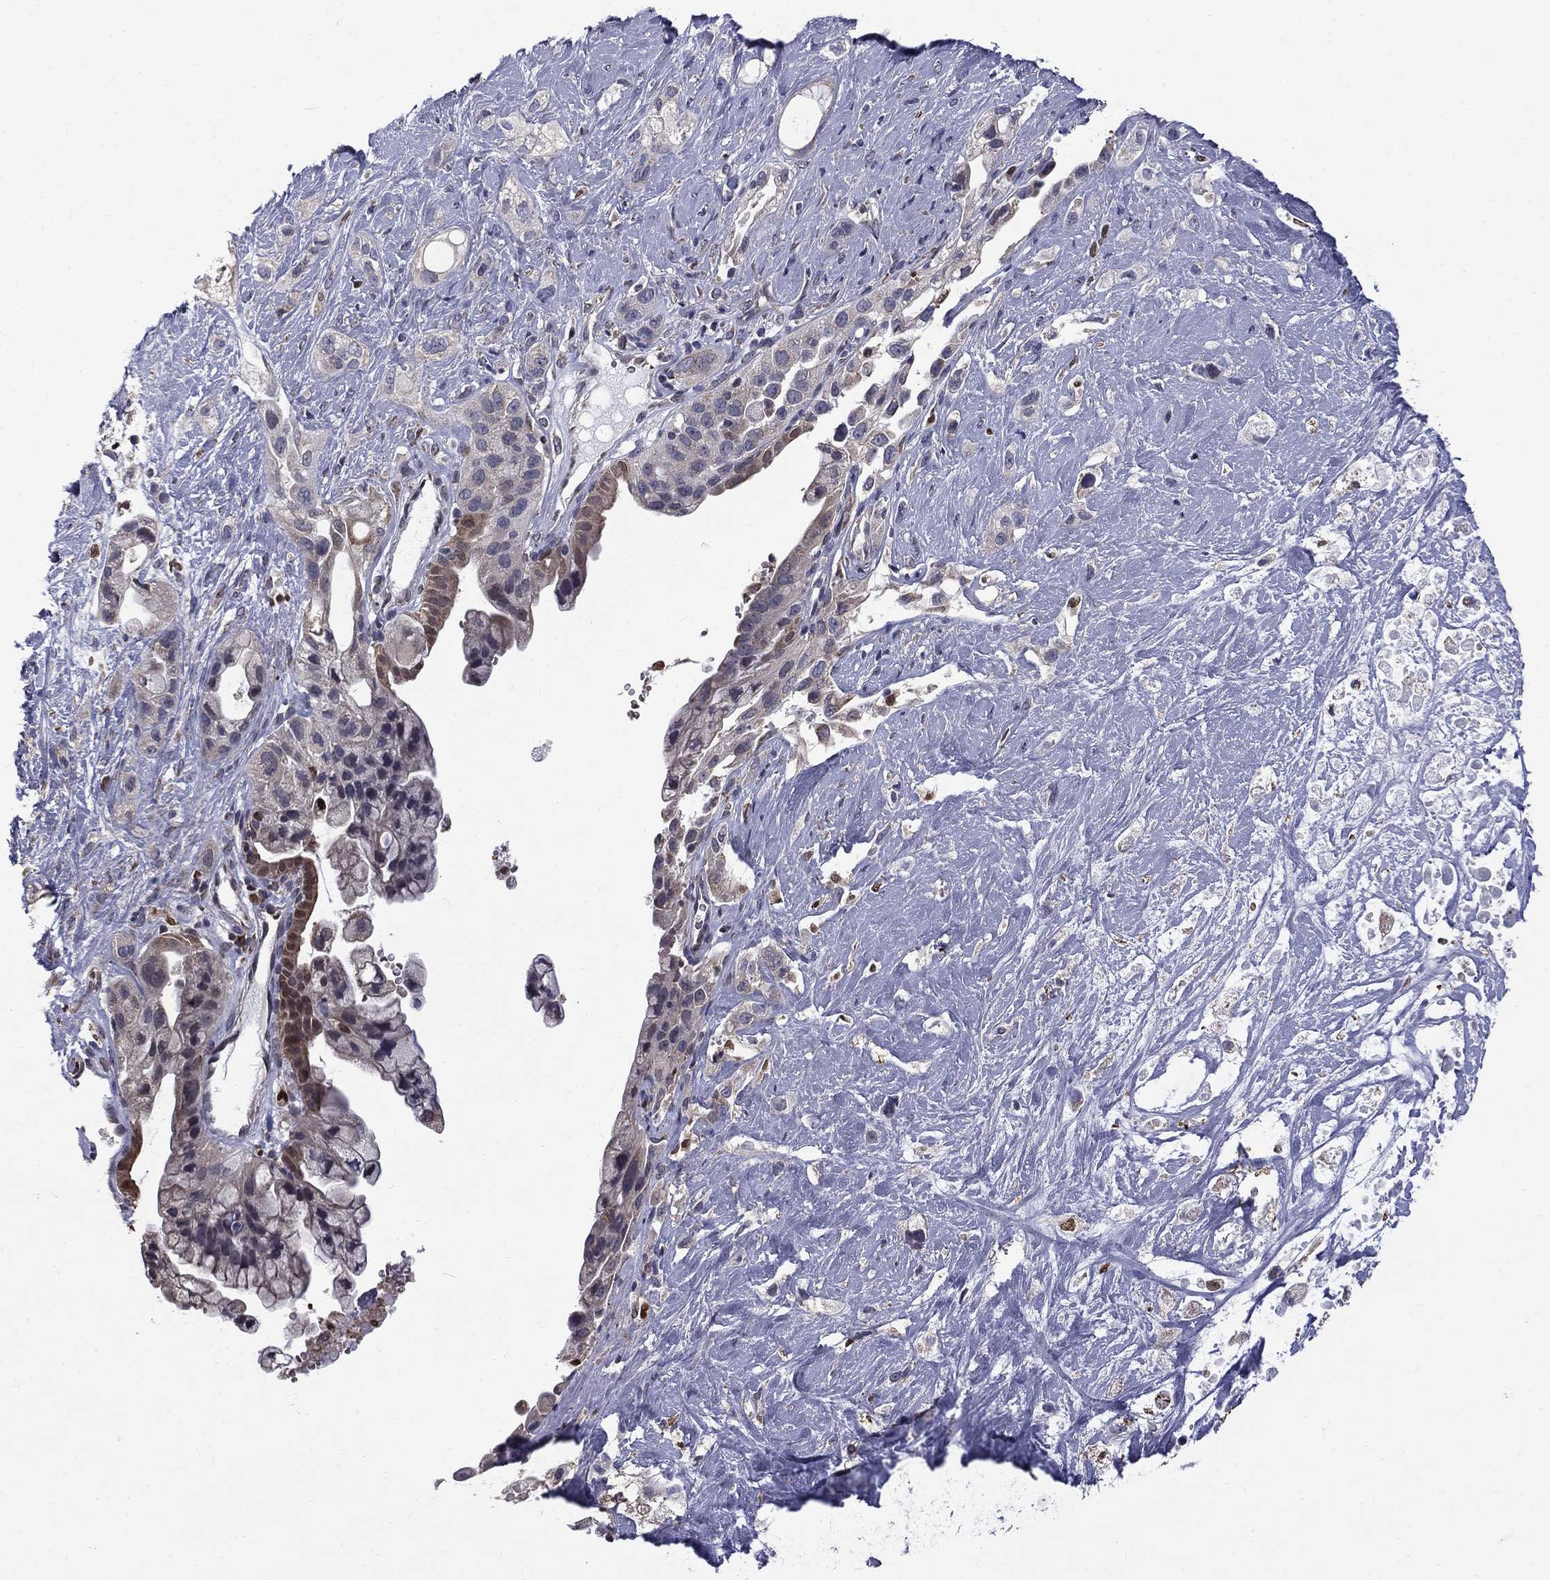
{"staining": {"intensity": "negative", "quantity": "none", "location": "none"}, "tissue": "pancreatic cancer", "cell_type": "Tumor cells", "image_type": "cancer", "snomed": [{"axis": "morphology", "description": "Adenocarcinoma, NOS"}, {"axis": "topography", "description": "Pancreas"}], "caption": "There is no significant staining in tumor cells of adenocarcinoma (pancreatic). (DAB immunohistochemistry, high magnification).", "gene": "HSPB2", "patient": {"sex": "male", "age": 44}}